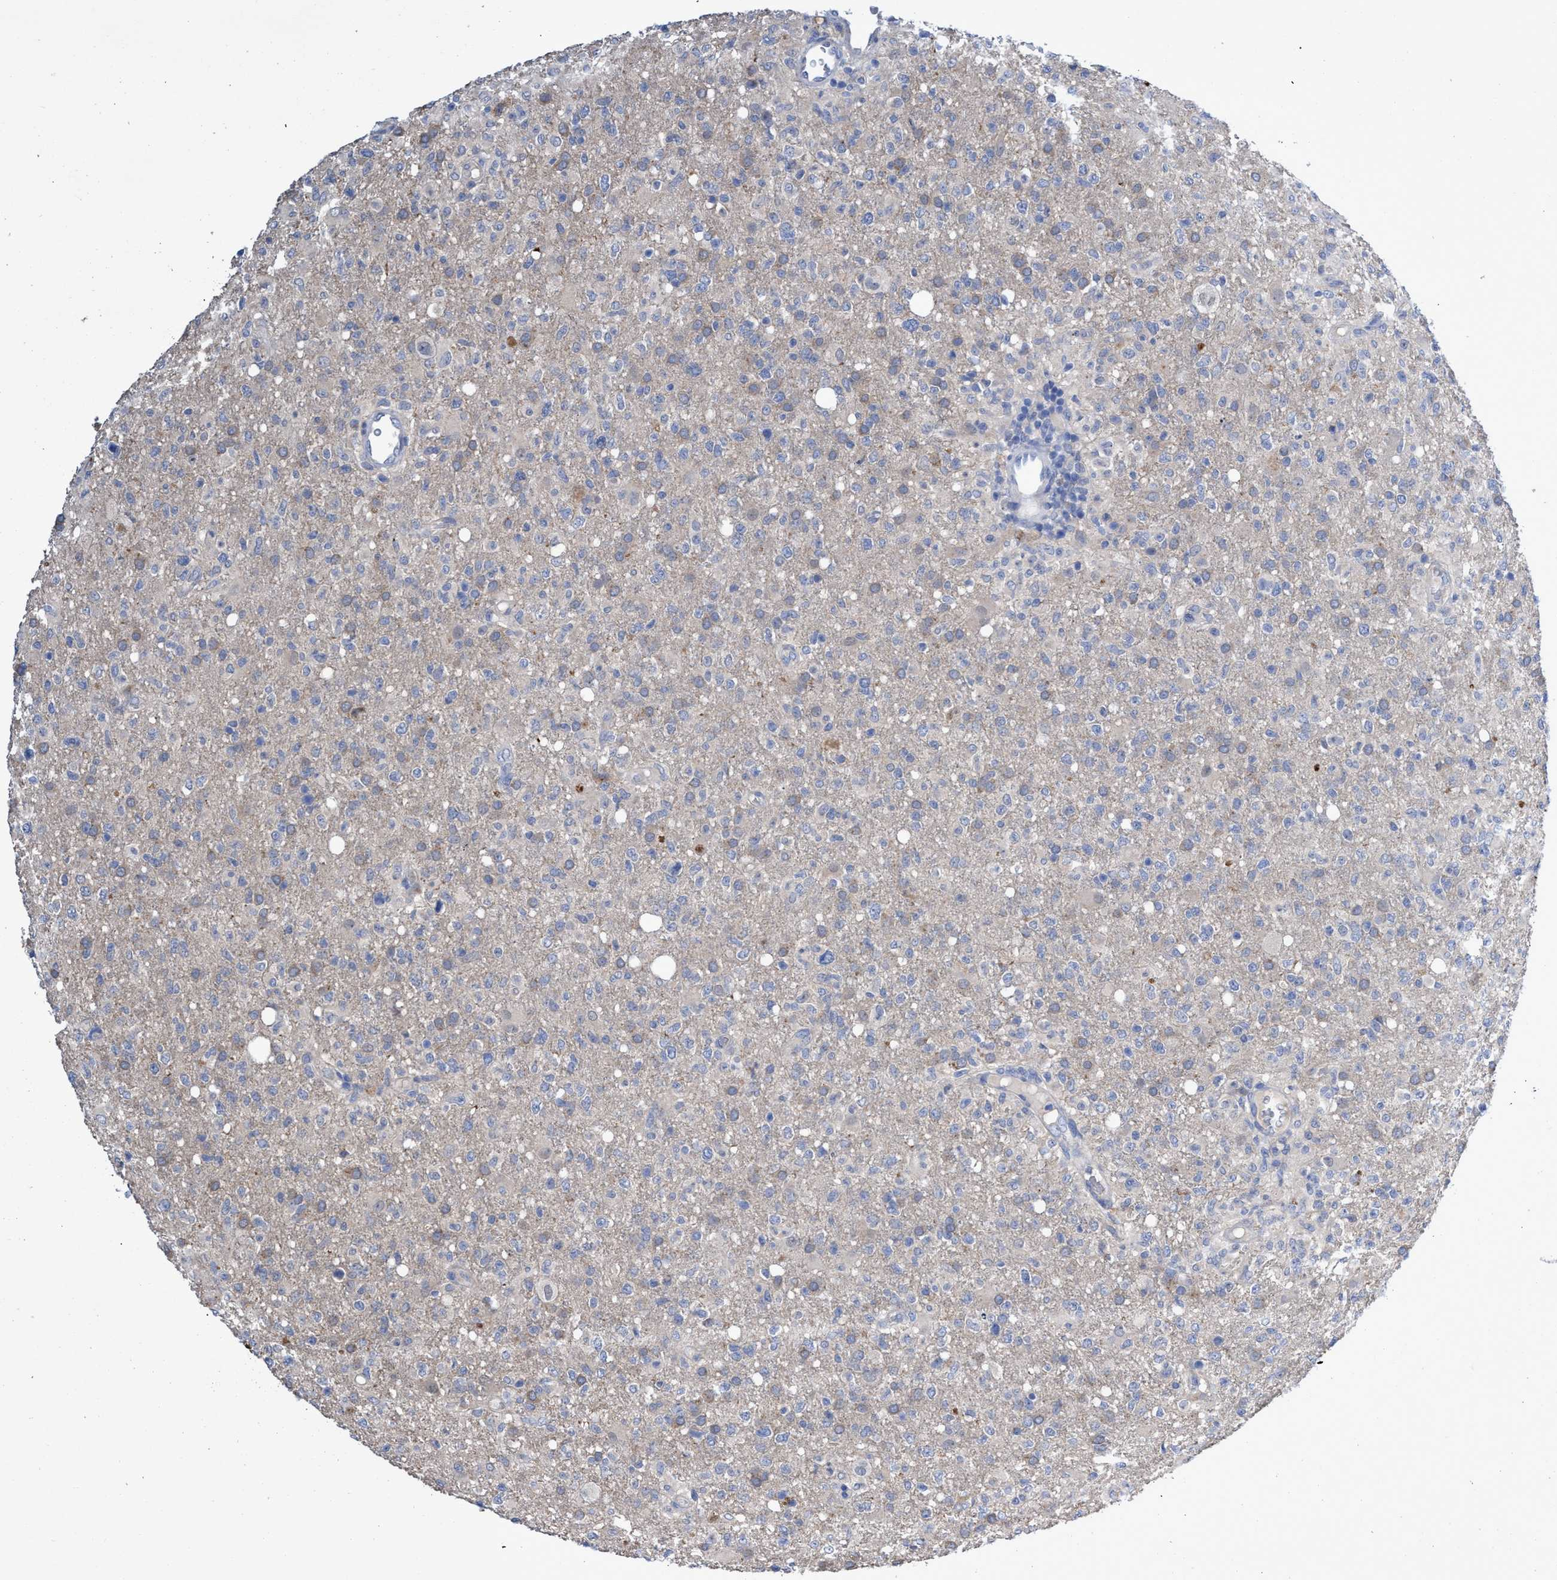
{"staining": {"intensity": "negative", "quantity": "none", "location": "none"}, "tissue": "glioma", "cell_type": "Tumor cells", "image_type": "cancer", "snomed": [{"axis": "morphology", "description": "Glioma, malignant, High grade"}, {"axis": "topography", "description": "Brain"}], "caption": "This is an immunohistochemistry image of human glioma. There is no expression in tumor cells.", "gene": "SVEP1", "patient": {"sex": "female", "age": 57}}